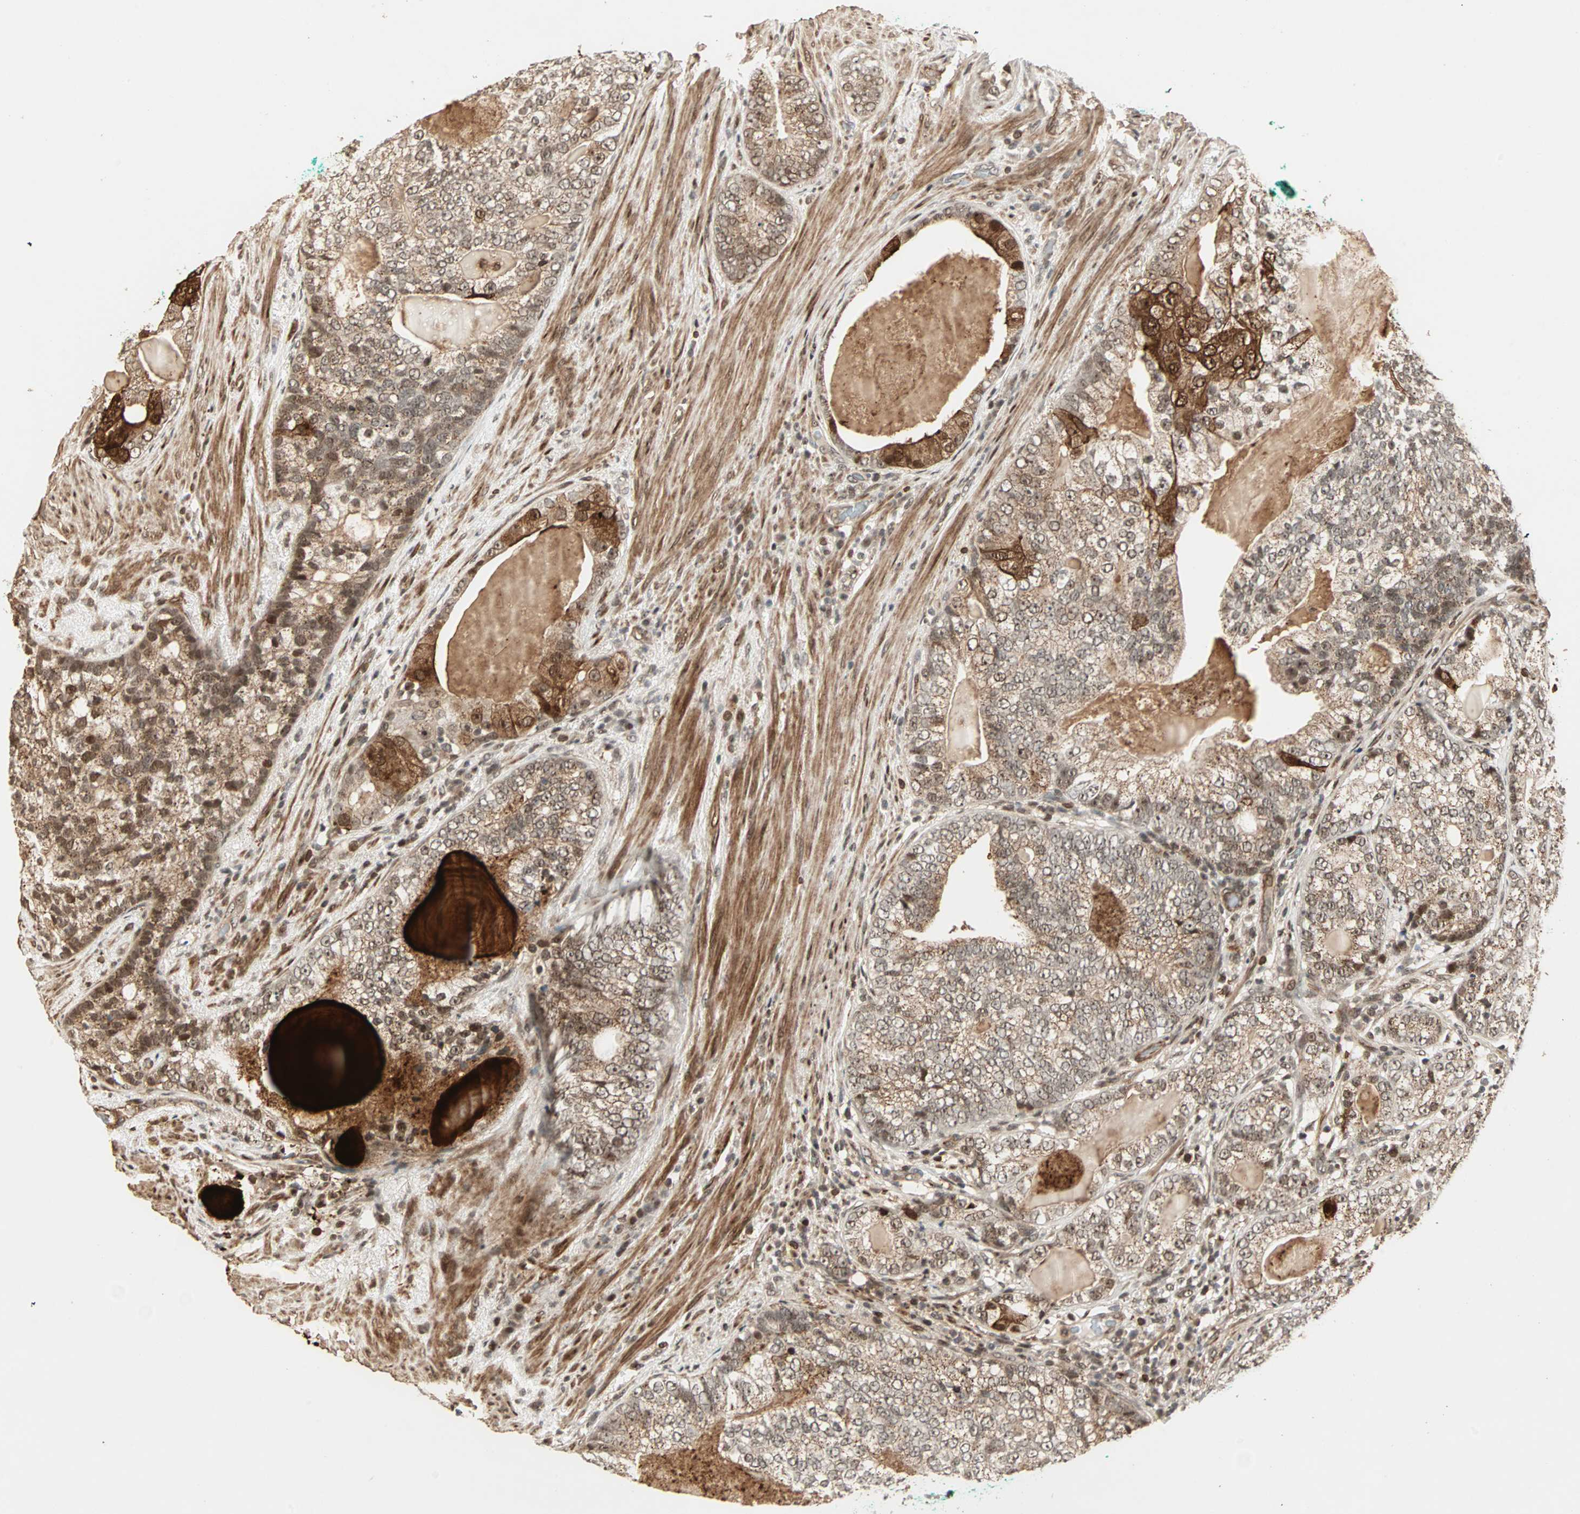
{"staining": {"intensity": "strong", "quantity": ">75%", "location": "cytoplasmic/membranous,nuclear"}, "tissue": "prostate cancer", "cell_type": "Tumor cells", "image_type": "cancer", "snomed": [{"axis": "morphology", "description": "Adenocarcinoma, High grade"}, {"axis": "topography", "description": "Prostate"}], "caption": "Prostate adenocarcinoma (high-grade) stained with IHC reveals strong cytoplasmic/membranous and nuclear expression in approximately >75% of tumor cells.", "gene": "ZBED9", "patient": {"sex": "male", "age": 66}}